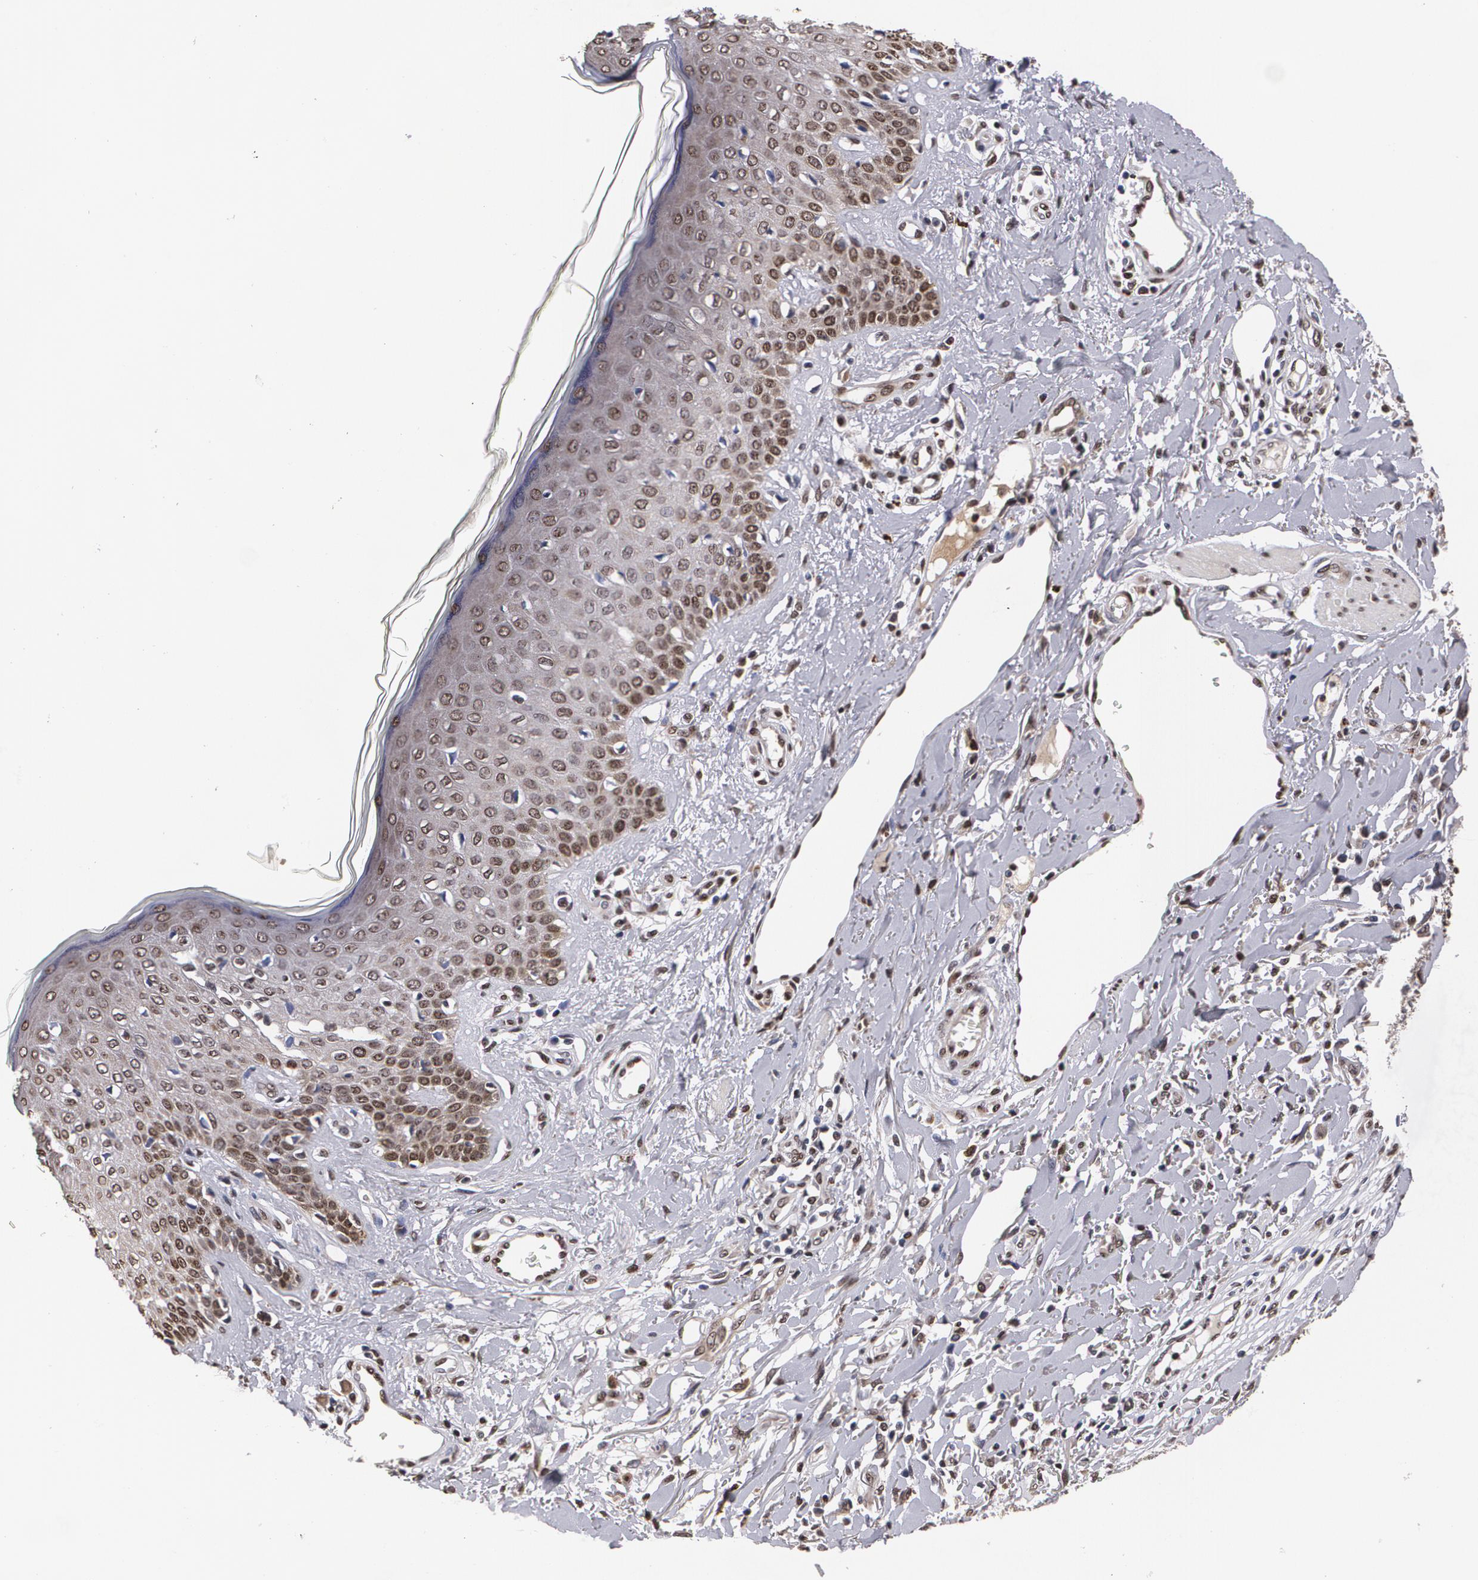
{"staining": {"intensity": "moderate", "quantity": "25%-75%", "location": "cytoplasmic/membranous,nuclear"}, "tissue": "skin cancer", "cell_type": "Tumor cells", "image_type": "cancer", "snomed": [{"axis": "morphology", "description": "Squamous cell carcinoma, NOS"}, {"axis": "topography", "description": "Skin"}], "caption": "Skin squamous cell carcinoma stained with IHC exhibits moderate cytoplasmic/membranous and nuclear expression in approximately 25%-75% of tumor cells. The staining is performed using DAB (3,3'-diaminobenzidine) brown chromogen to label protein expression. The nuclei are counter-stained blue using hematoxylin.", "gene": "MVP", "patient": {"sex": "female", "age": 59}}